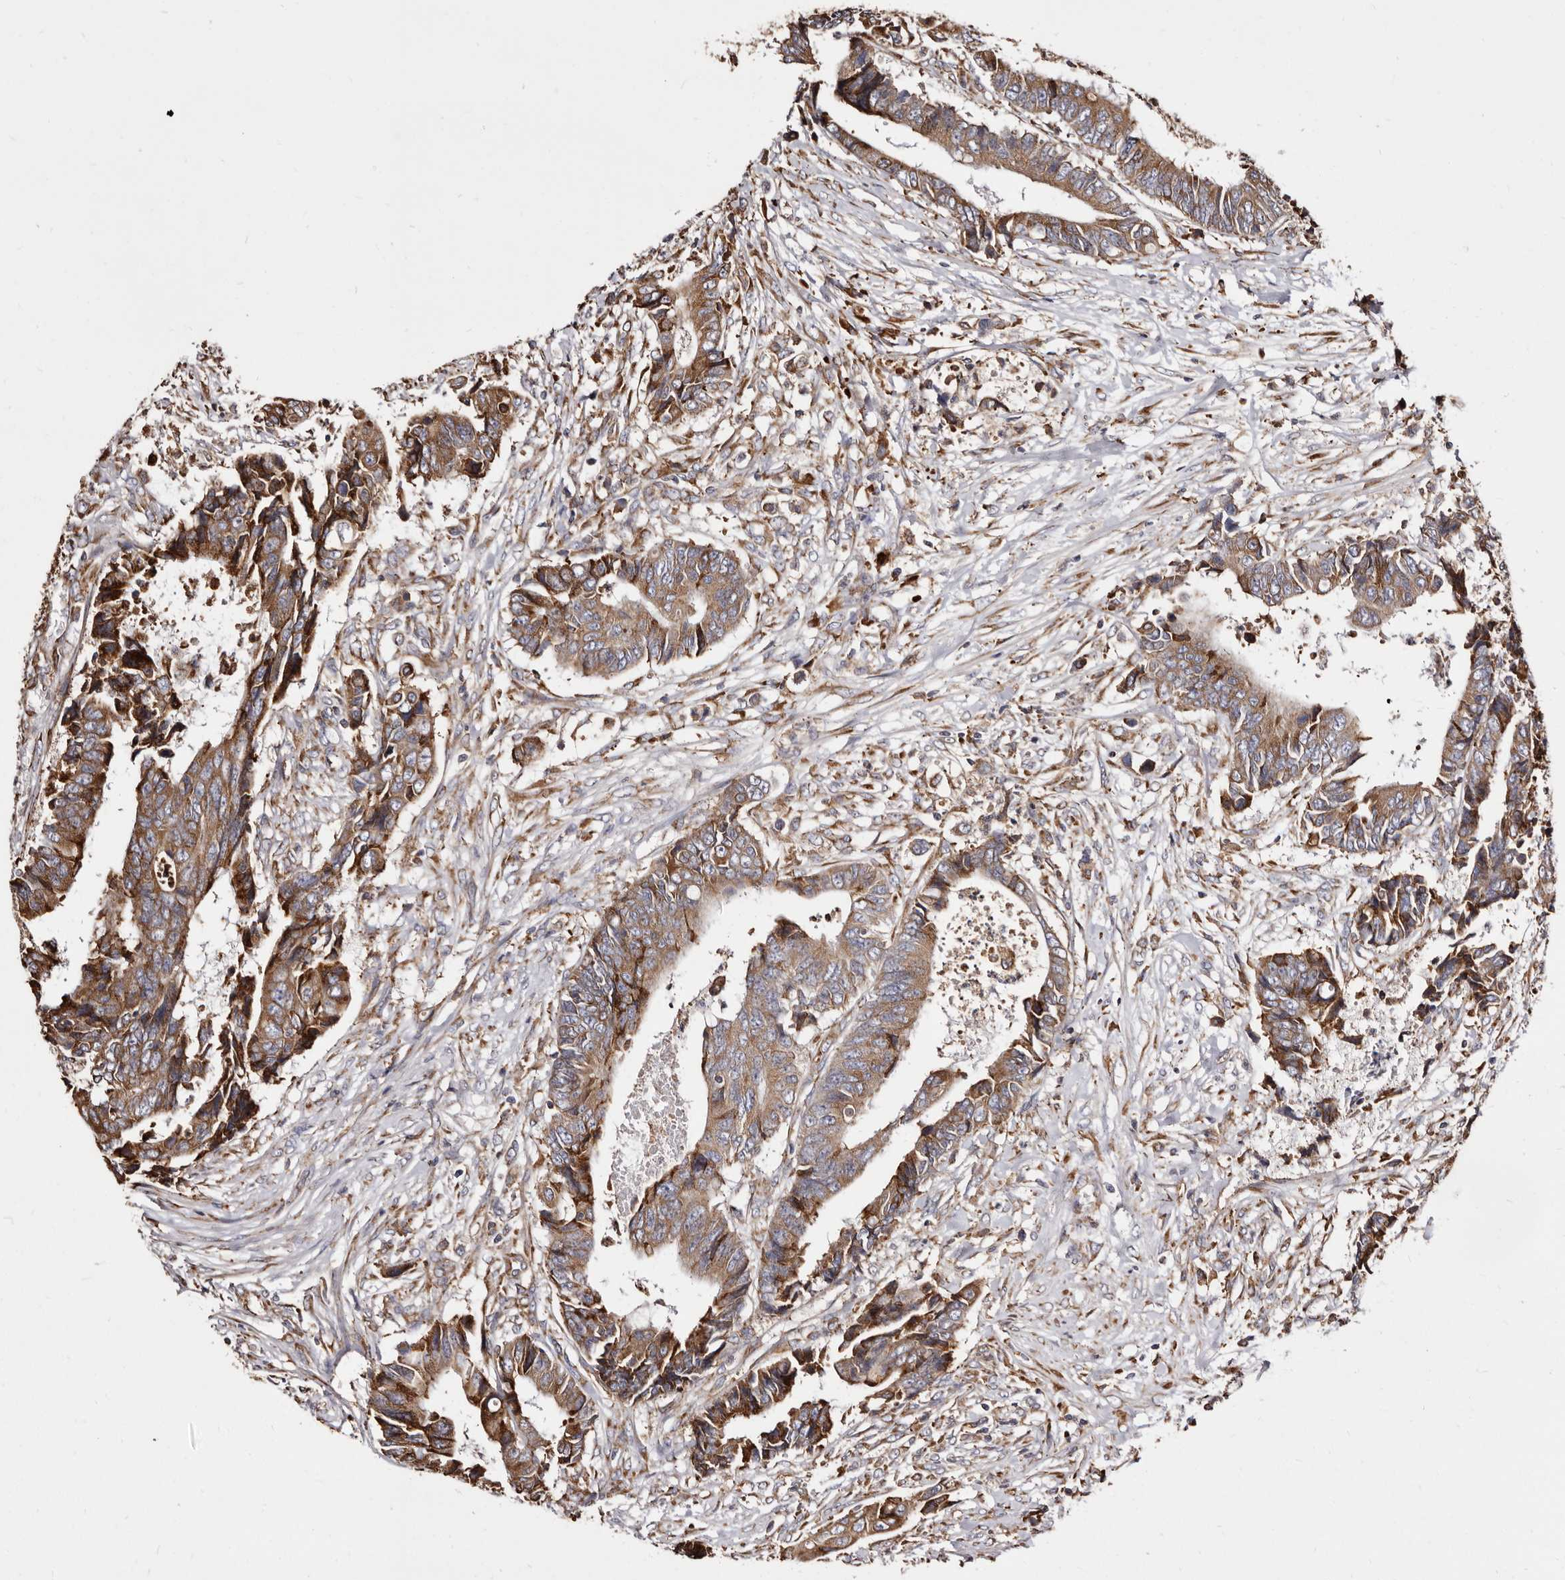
{"staining": {"intensity": "moderate", "quantity": ">75%", "location": "cytoplasmic/membranous"}, "tissue": "colorectal cancer", "cell_type": "Tumor cells", "image_type": "cancer", "snomed": [{"axis": "morphology", "description": "Adenocarcinoma, NOS"}, {"axis": "topography", "description": "Rectum"}], "caption": "Immunohistochemical staining of human colorectal cancer shows medium levels of moderate cytoplasmic/membranous protein staining in about >75% of tumor cells.", "gene": "ACBD6", "patient": {"sex": "male", "age": 84}}